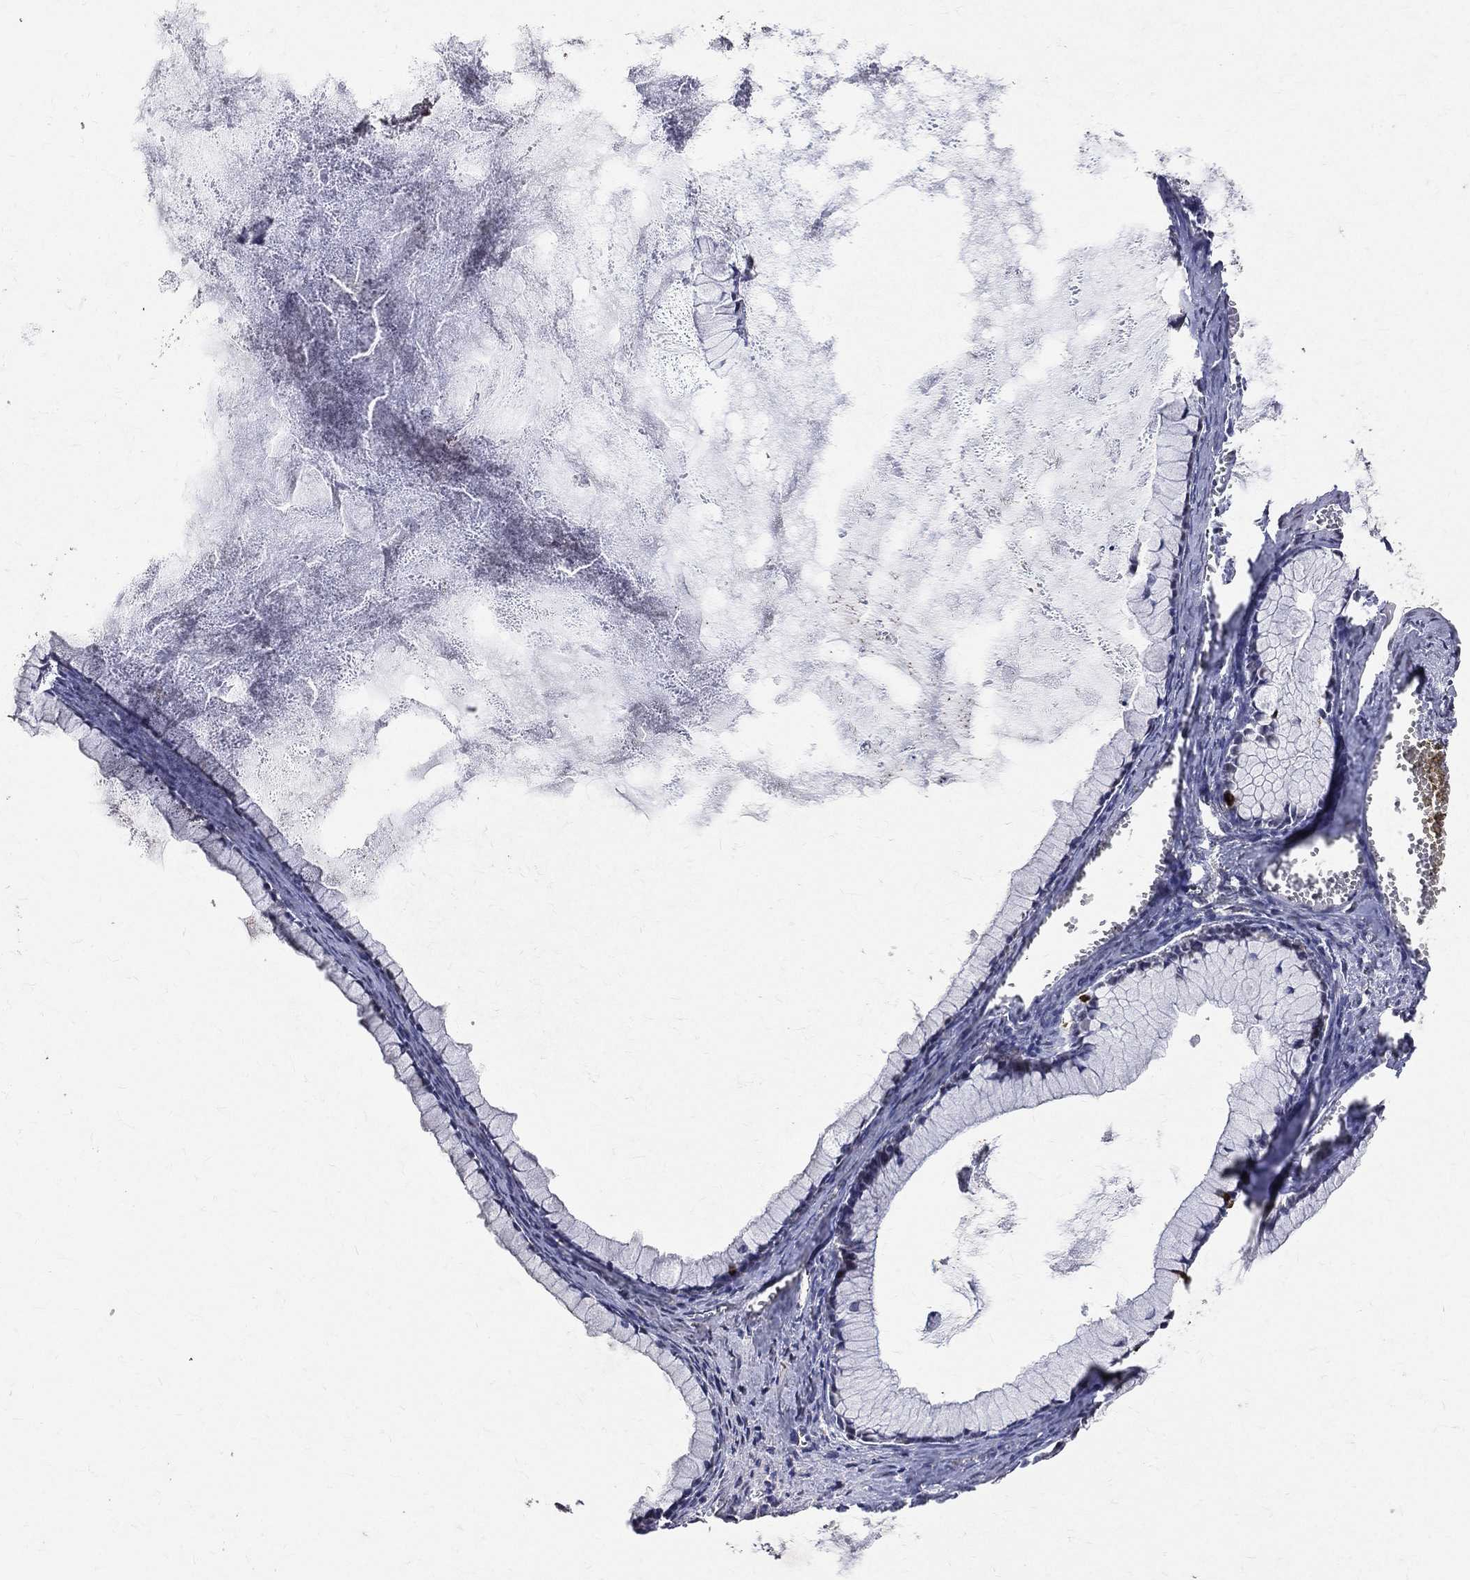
{"staining": {"intensity": "negative", "quantity": "none", "location": "none"}, "tissue": "ovarian cancer", "cell_type": "Tumor cells", "image_type": "cancer", "snomed": [{"axis": "morphology", "description": "Cystadenocarcinoma, mucinous, NOS"}, {"axis": "topography", "description": "Ovary"}], "caption": "This is a photomicrograph of IHC staining of mucinous cystadenocarcinoma (ovarian), which shows no expression in tumor cells.", "gene": "LY6K", "patient": {"sex": "female", "age": 41}}